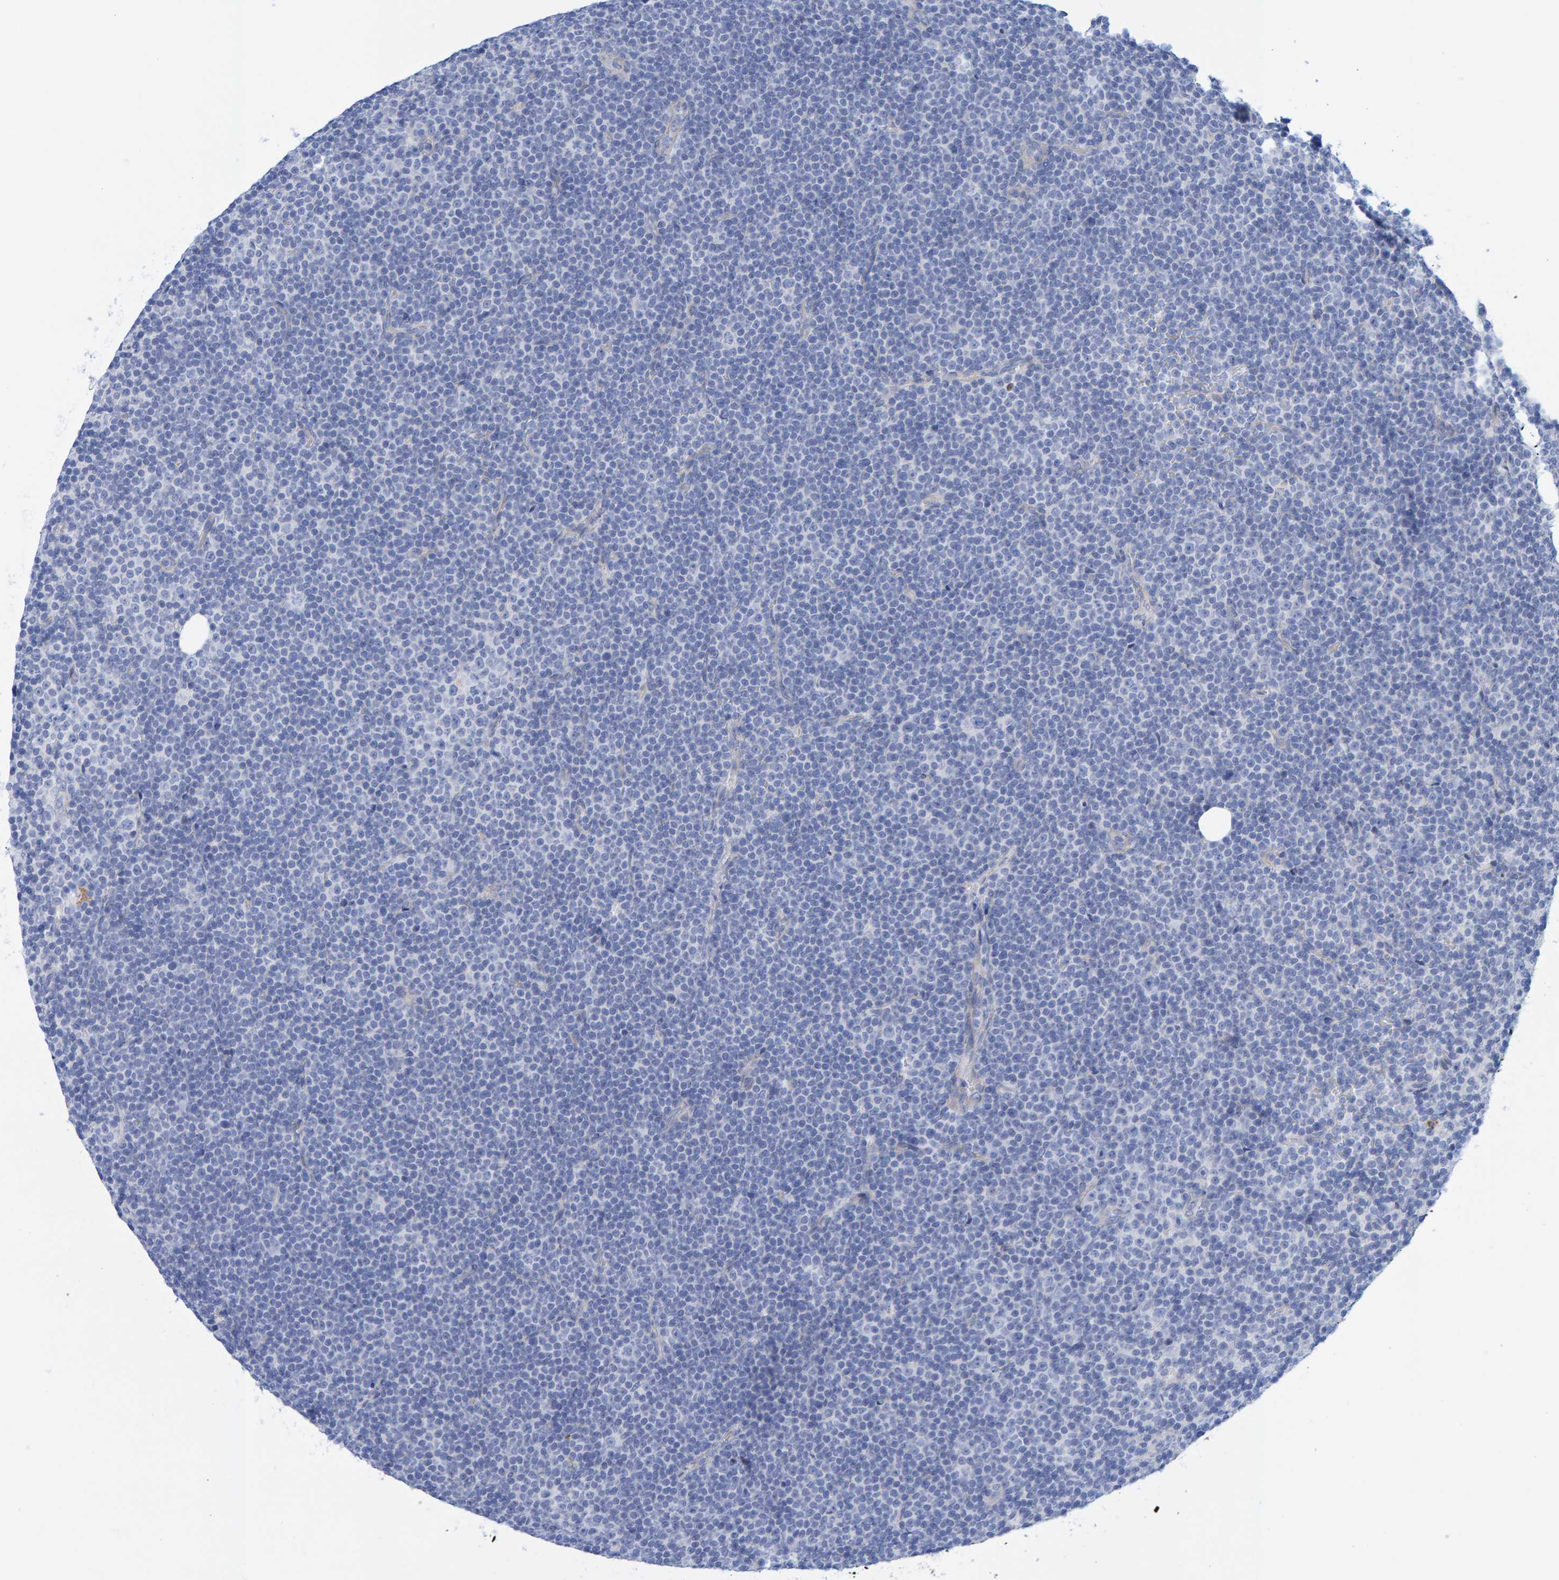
{"staining": {"intensity": "negative", "quantity": "none", "location": "none"}, "tissue": "lymphoma", "cell_type": "Tumor cells", "image_type": "cancer", "snomed": [{"axis": "morphology", "description": "Malignant lymphoma, non-Hodgkin's type, Low grade"}, {"axis": "topography", "description": "Lymph node"}], "caption": "Immunohistochemistry (IHC) image of human low-grade malignant lymphoma, non-Hodgkin's type stained for a protein (brown), which demonstrates no expression in tumor cells.", "gene": "JAKMIP3", "patient": {"sex": "female", "age": 67}}